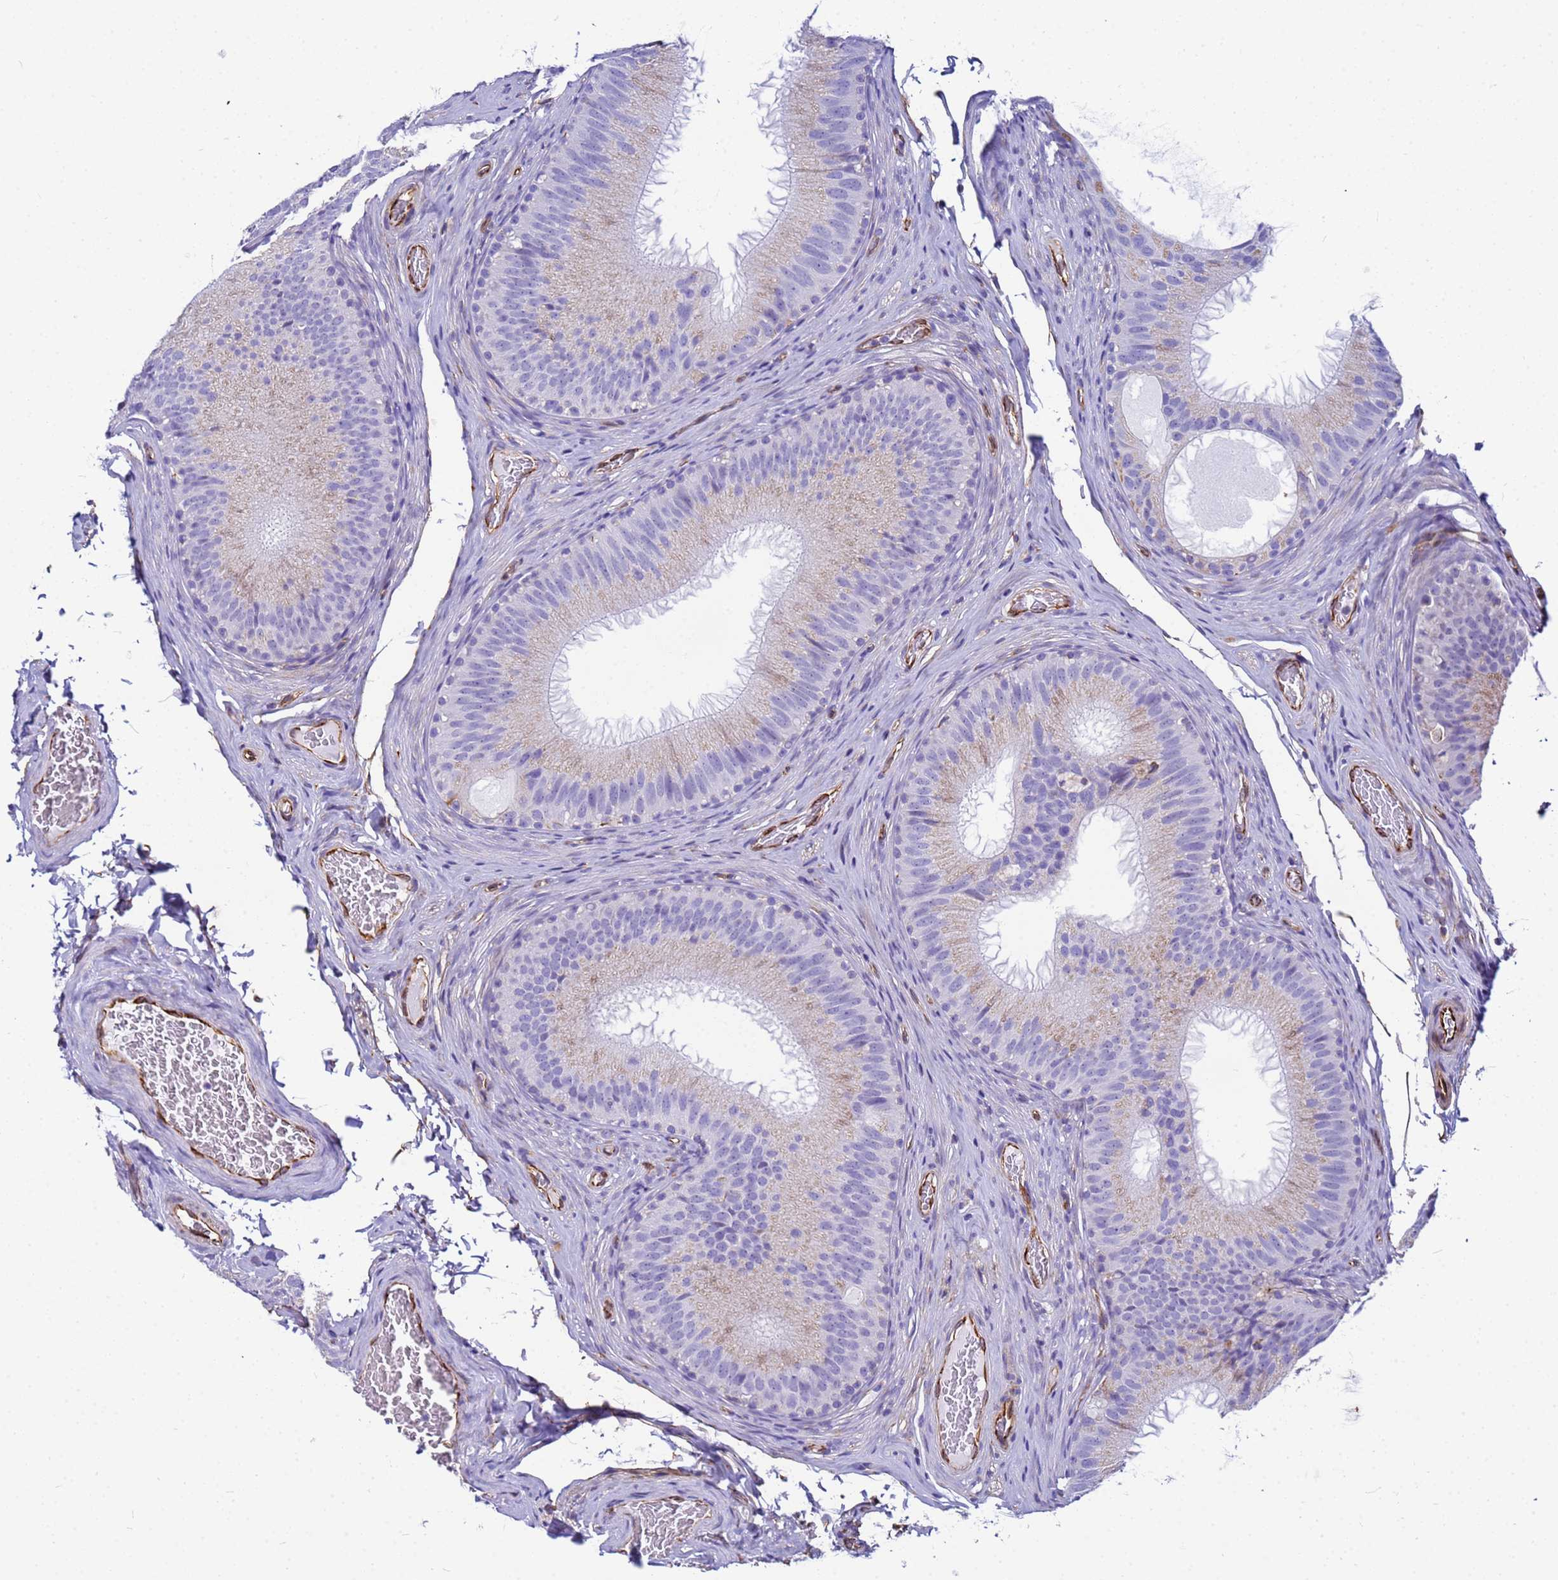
{"staining": {"intensity": "weak", "quantity": "25%-75%", "location": "cytoplasmic/membranous"}, "tissue": "epididymis", "cell_type": "Glandular cells", "image_type": "normal", "snomed": [{"axis": "morphology", "description": "Normal tissue, NOS"}, {"axis": "topography", "description": "Epididymis"}], "caption": "Immunohistochemical staining of unremarkable human epididymis displays low levels of weak cytoplasmic/membranous positivity in about 25%-75% of glandular cells.", "gene": "UBXN2B", "patient": {"sex": "male", "age": 34}}